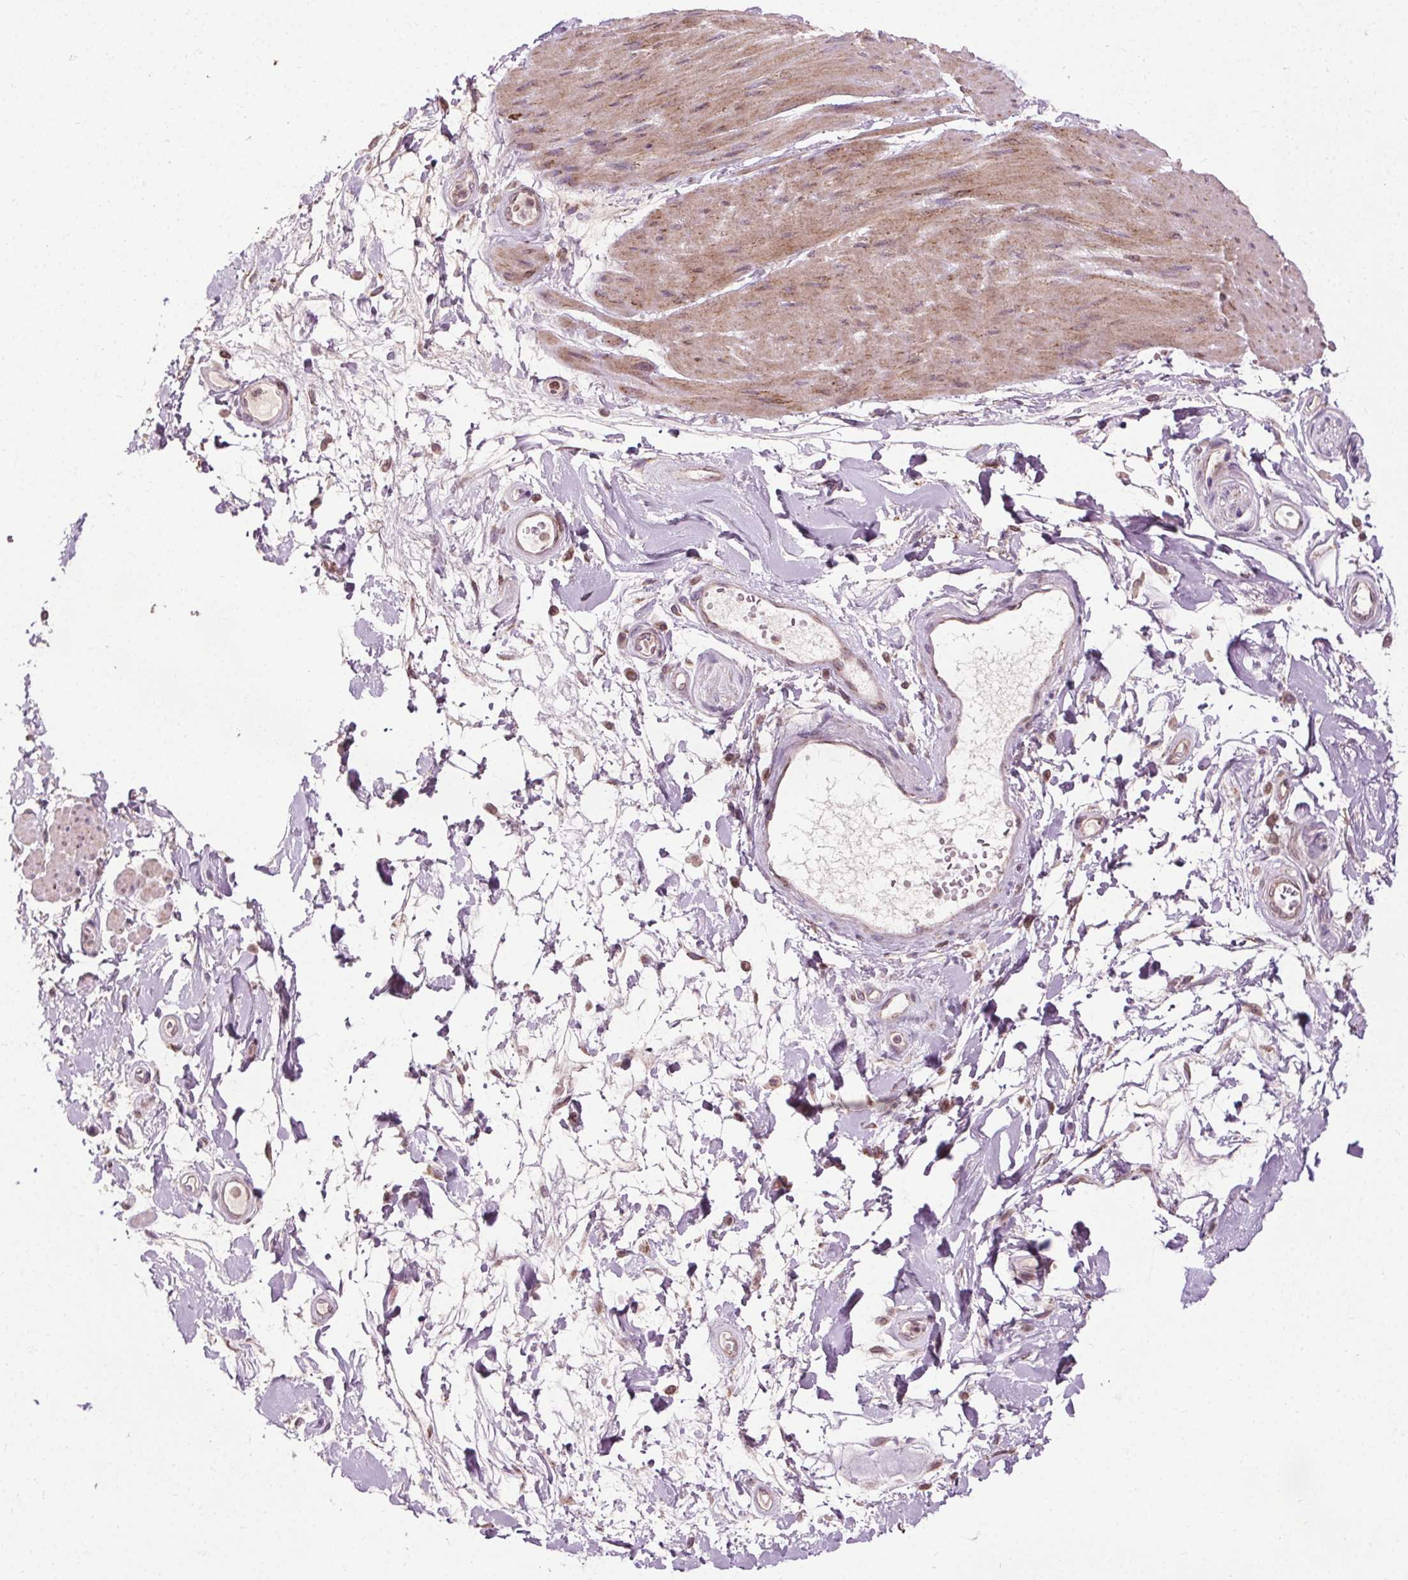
{"staining": {"intensity": "moderate", "quantity": "<25%", "location": "cytoplasmic/membranous"}, "tissue": "adipose tissue", "cell_type": "Adipocytes", "image_type": "normal", "snomed": [{"axis": "morphology", "description": "Normal tissue, NOS"}, {"axis": "topography", "description": "Urinary bladder"}, {"axis": "topography", "description": "Peripheral nerve tissue"}], "caption": "Brown immunohistochemical staining in unremarkable human adipose tissue displays moderate cytoplasmic/membranous expression in about <25% of adipocytes. The protein of interest is shown in brown color, while the nuclei are stained blue.", "gene": "LFNG", "patient": {"sex": "female", "age": 60}}